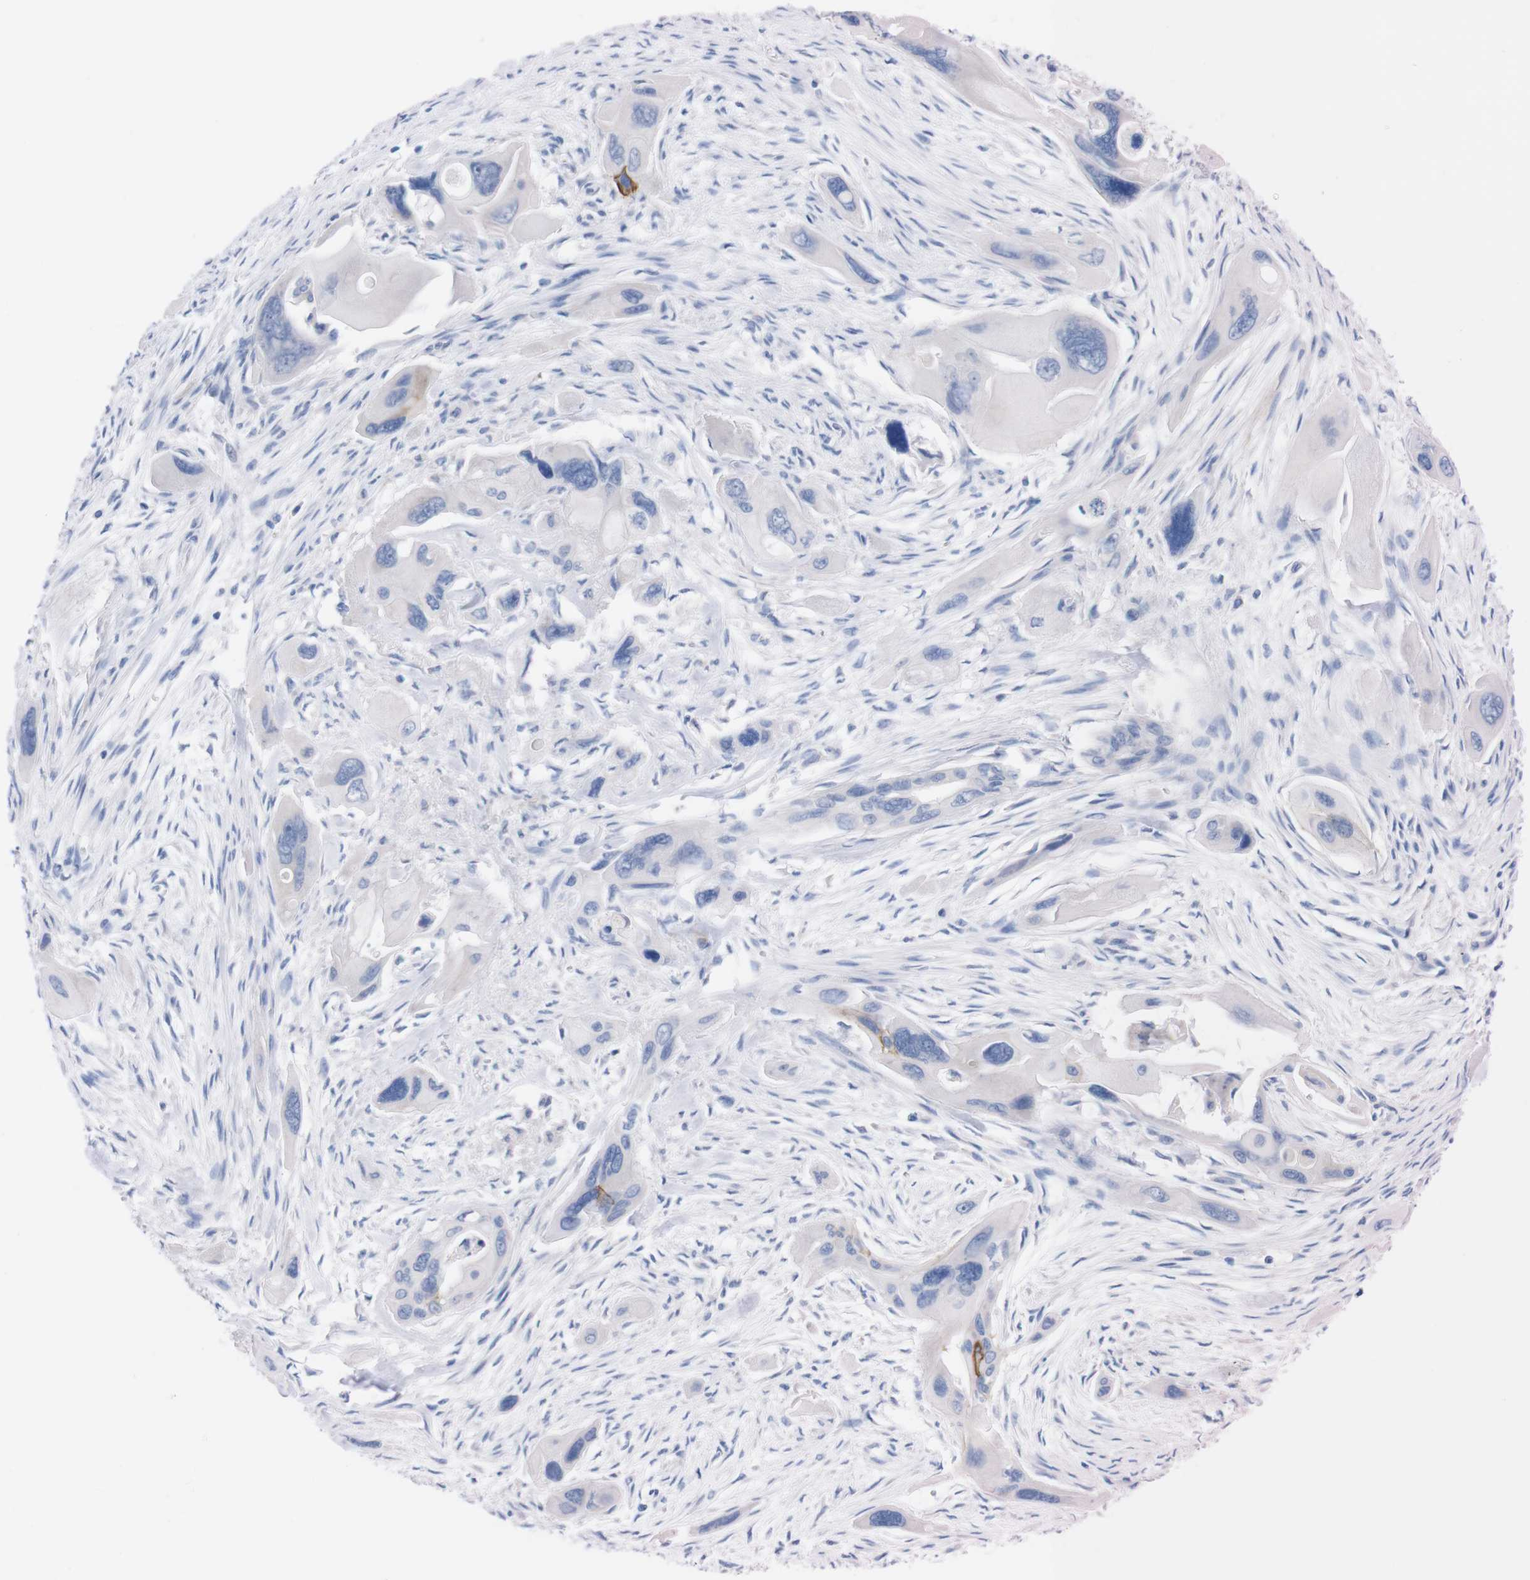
{"staining": {"intensity": "negative", "quantity": "none", "location": "none"}, "tissue": "pancreatic cancer", "cell_type": "Tumor cells", "image_type": "cancer", "snomed": [{"axis": "morphology", "description": "Adenocarcinoma, NOS"}, {"axis": "topography", "description": "Pancreas"}], "caption": "IHC image of neoplastic tissue: pancreatic cancer stained with DAB (3,3'-diaminobenzidine) displays no significant protein staining in tumor cells.", "gene": "TMEM243", "patient": {"sex": "male", "age": 73}}